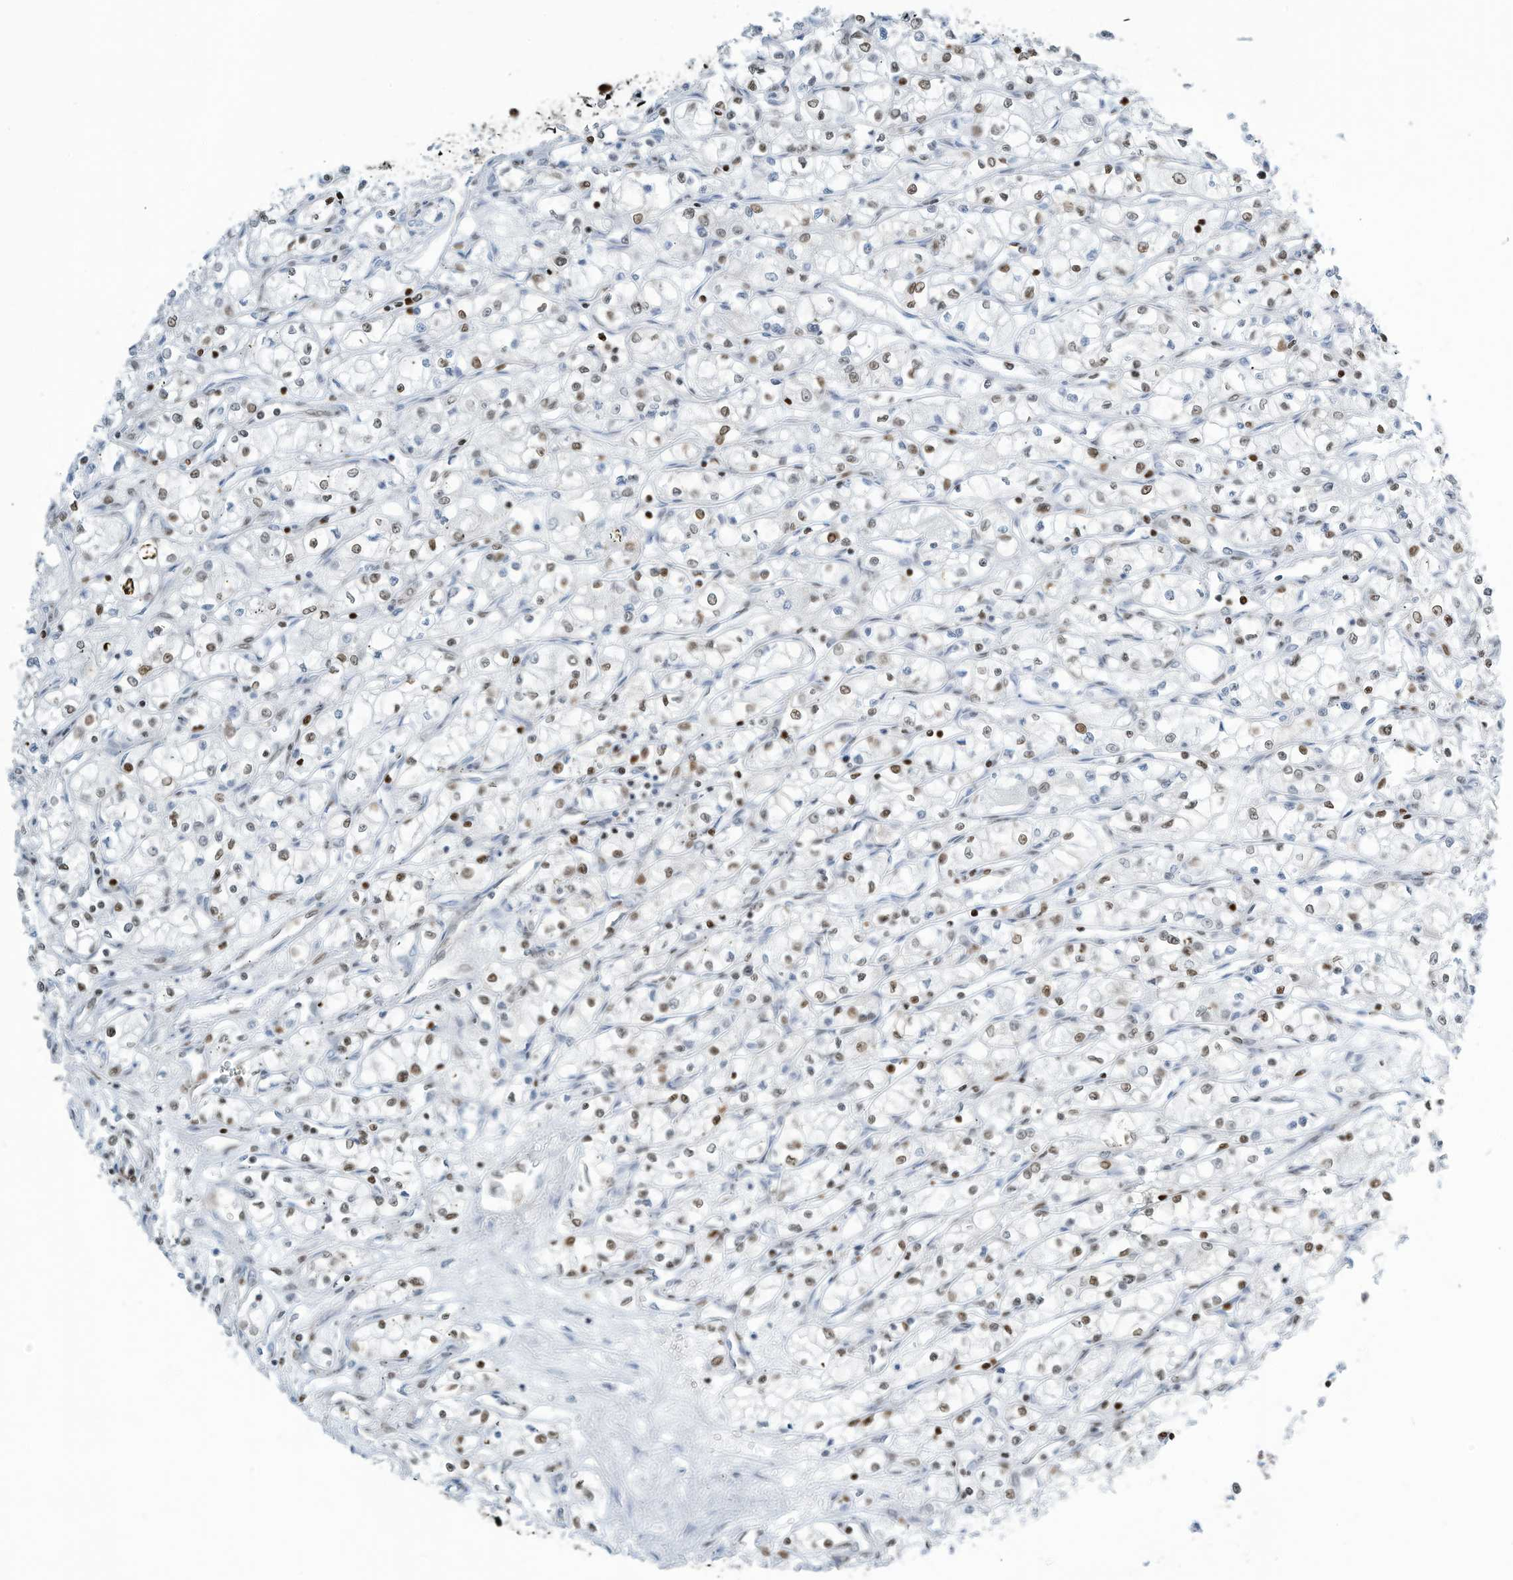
{"staining": {"intensity": "moderate", "quantity": "<25%", "location": "nuclear"}, "tissue": "renal cancer", "cell_type": "Tumor cells", "image_type": "cancer", "snomed": [{"axis": "morphology", "description": "Adenocarcinoma, NOS"}, {"axis": "topography", "description": "Kidney"}], "caption": "Moderate nuclear expression for a protein is identified in about <25% of tumor cells of renal cancer using immunohistochemistry.", "gene": "SARNP", "patient": {"sex": "male", "age": 59}}